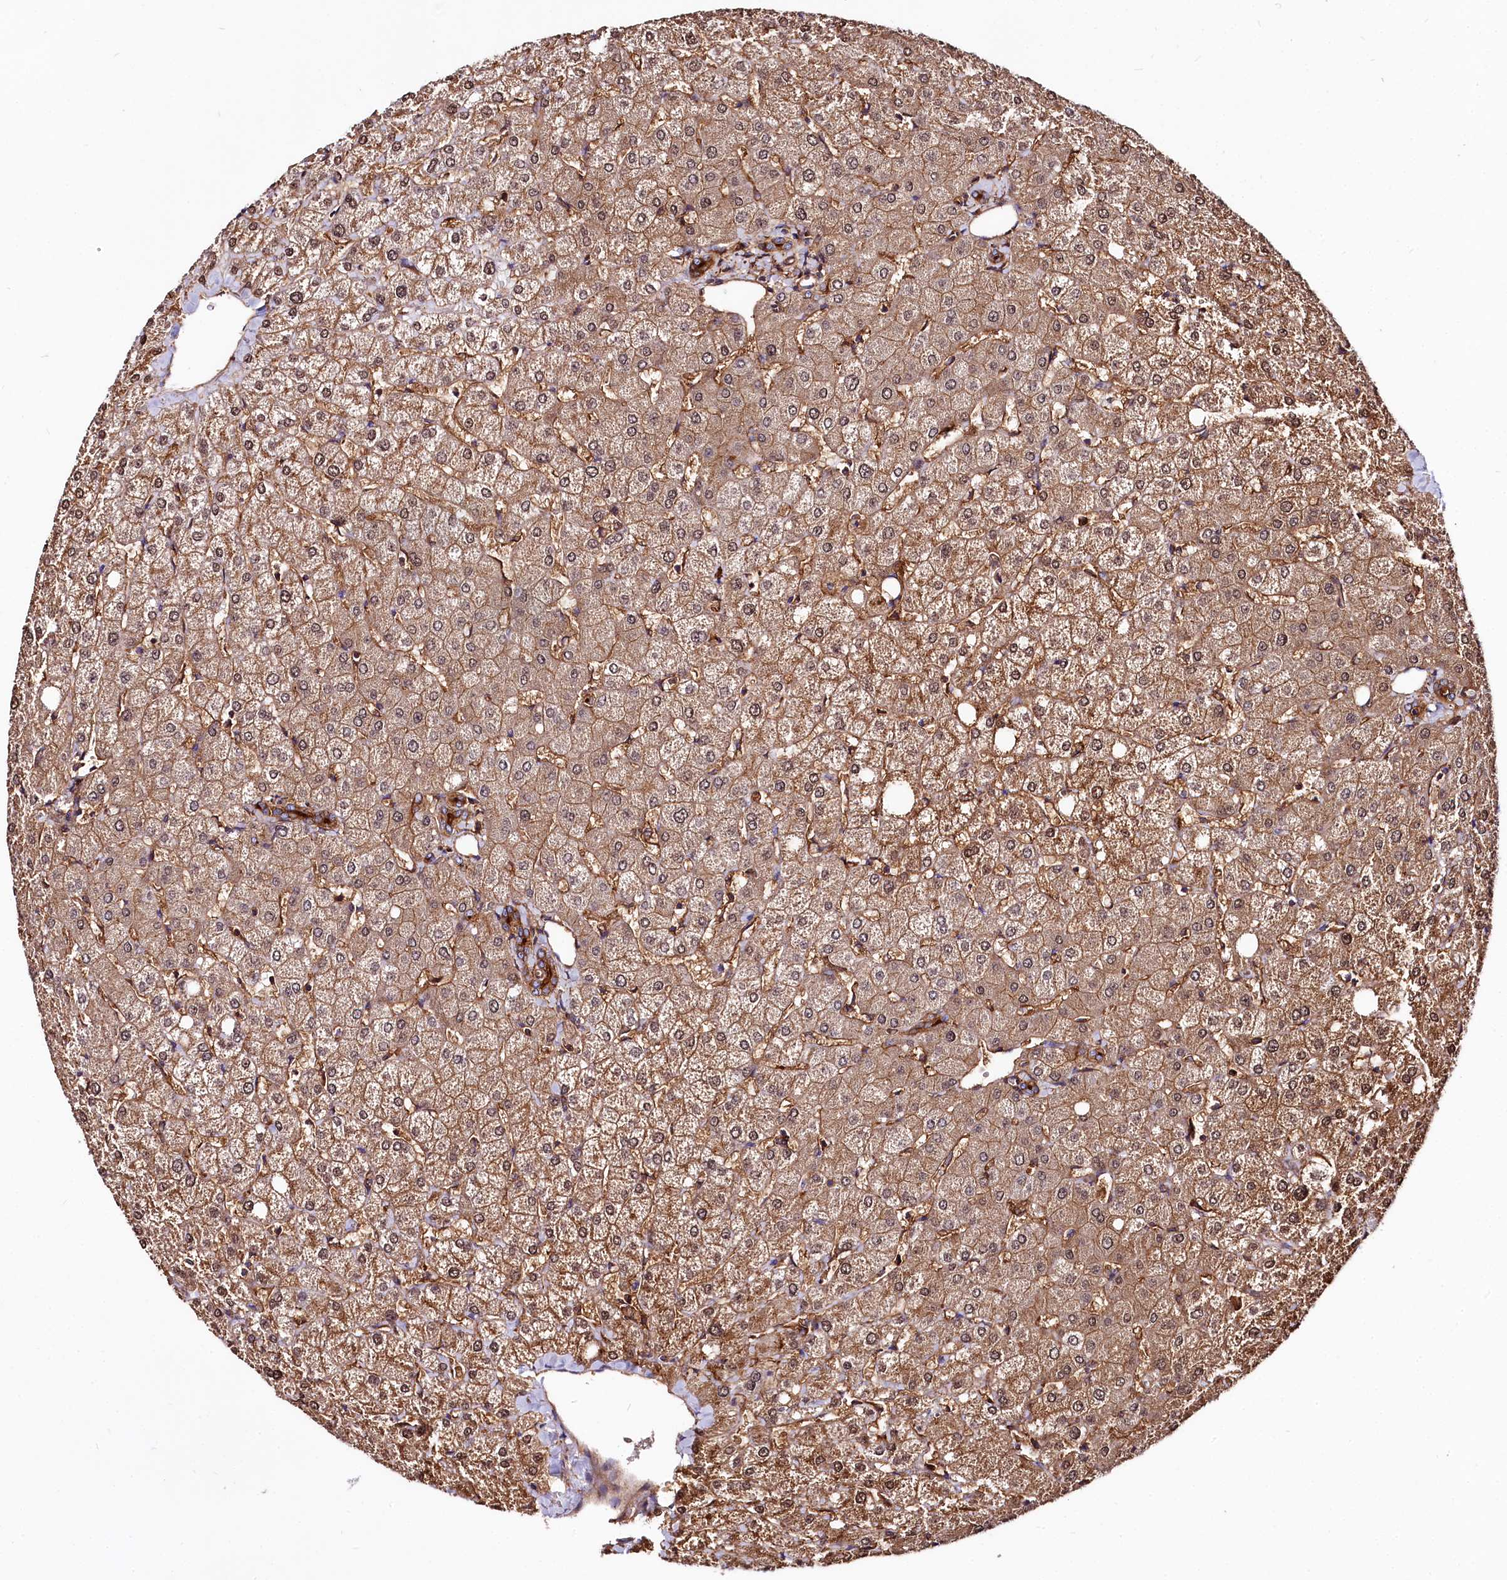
{"staining": {"intensity": "strong", "quantity": "25%-75%", "location": "cytoplasmic/membranous"}, "tissue": "liver", "cell_type": "Cholangiocytes", "image_type": "normal", "snomed": [{"axis": "morphology", "description": "Normal tissue, NOS"}, {"axis": "topography", "description": "Liver"}], "caption": "A brown stain labels strong cytoplasmic/membranous expression of a protein in cholangiocytes of benign human liver. The protein of interest is stained brown, and the nuclei are stained in blue (DAB IHC with brightfield microscopy, high magnification).", "gene": "ANO6", "patient": {"sex": "female", "age": 54}}